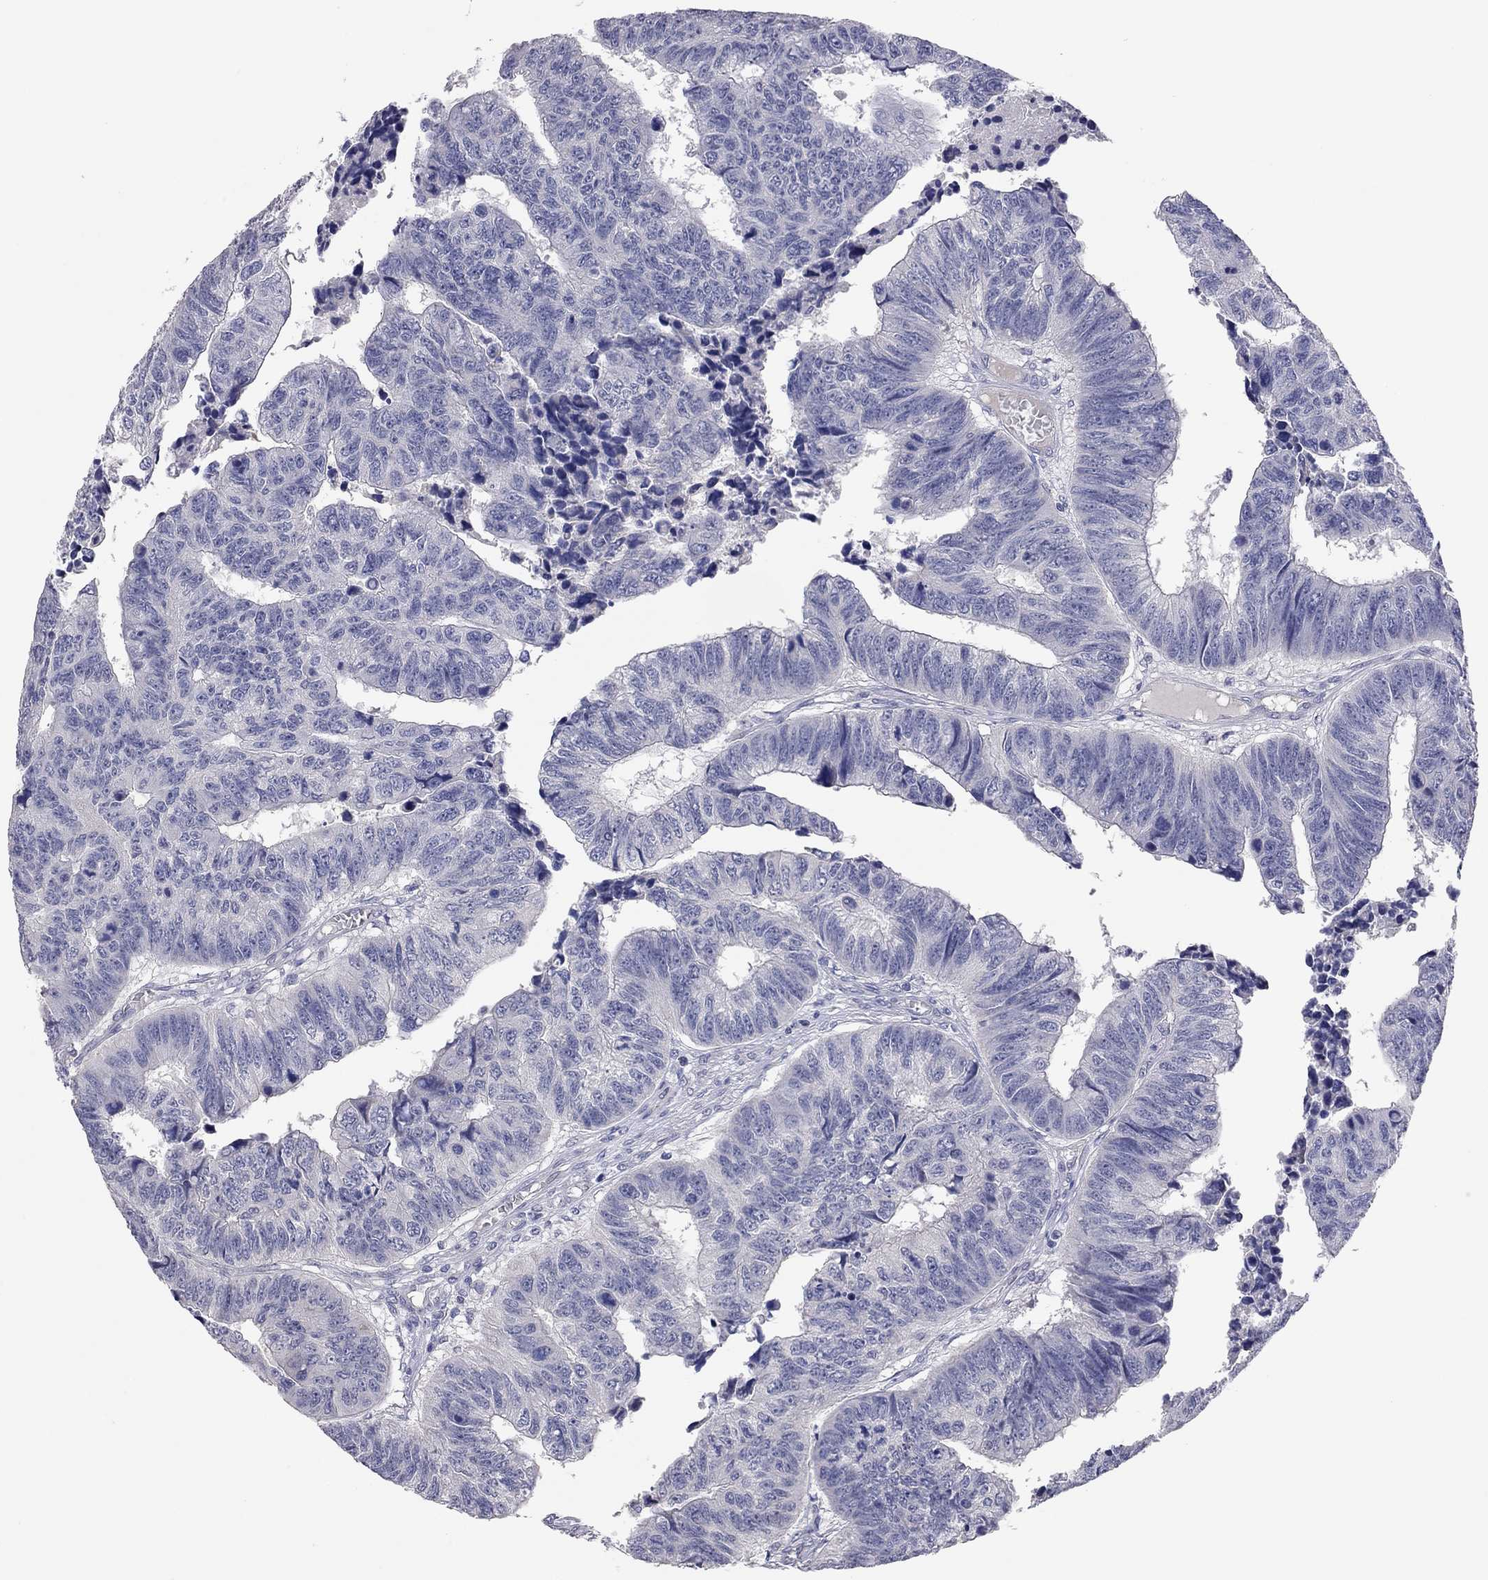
{"staining": {"intensity": "negative", "quantity": "none", "location": "none"}, "tissue": "colorectal cancer", "cell_type": "Tumor cells", "image_type": "cancer", "snomed": [{"axis": "morphology", "description": "Adenocarcinoma, NOS"}, {"axis": "topography", "description": "Rectum"}], "caption": "The photomicrograph displays no significant expression in tumor cells of colorectal cancer.", "gene": "KCNB1", "patient": {"sex": "female", "age": 85}}